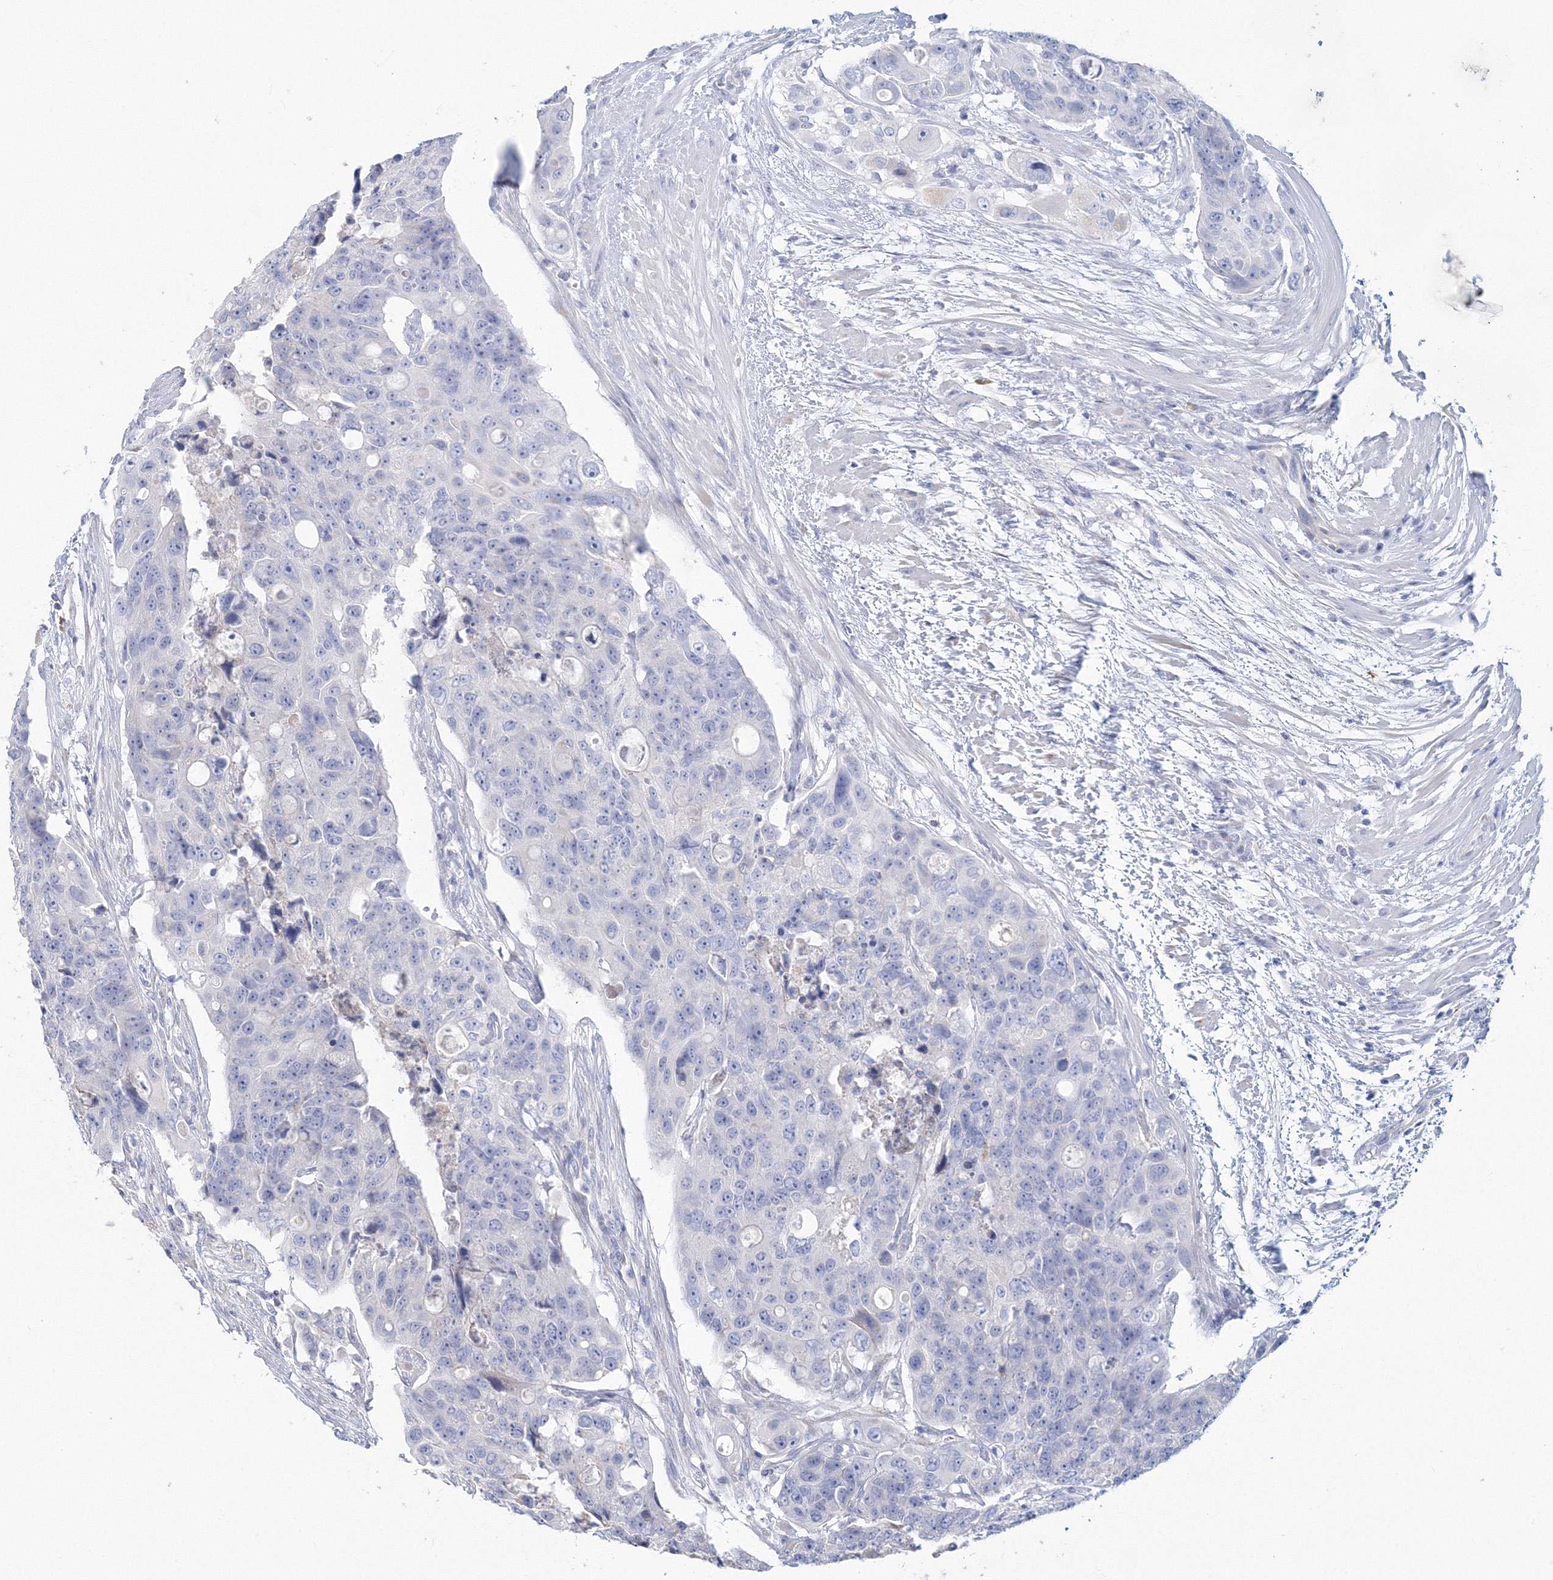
{"staining": {"intensity": "negative", "quantity": "none", "location": "none"}, "tissue": "colorectal cancer", "cell_type": "Tumor cells", "image_type": "cancer", "snomed": [{"axis": "morphology", "description": "Adenocarcinoma, NOS"}, {"axis": "topography", "description": "Colon"}], "caption": "This is an immunohistochemistry (IHC) histopathology image of human colorectal cancer. There is no expression in tumor cells.", "gene": "VSIG1", "patient": {"sex": "female", "age": 57}}